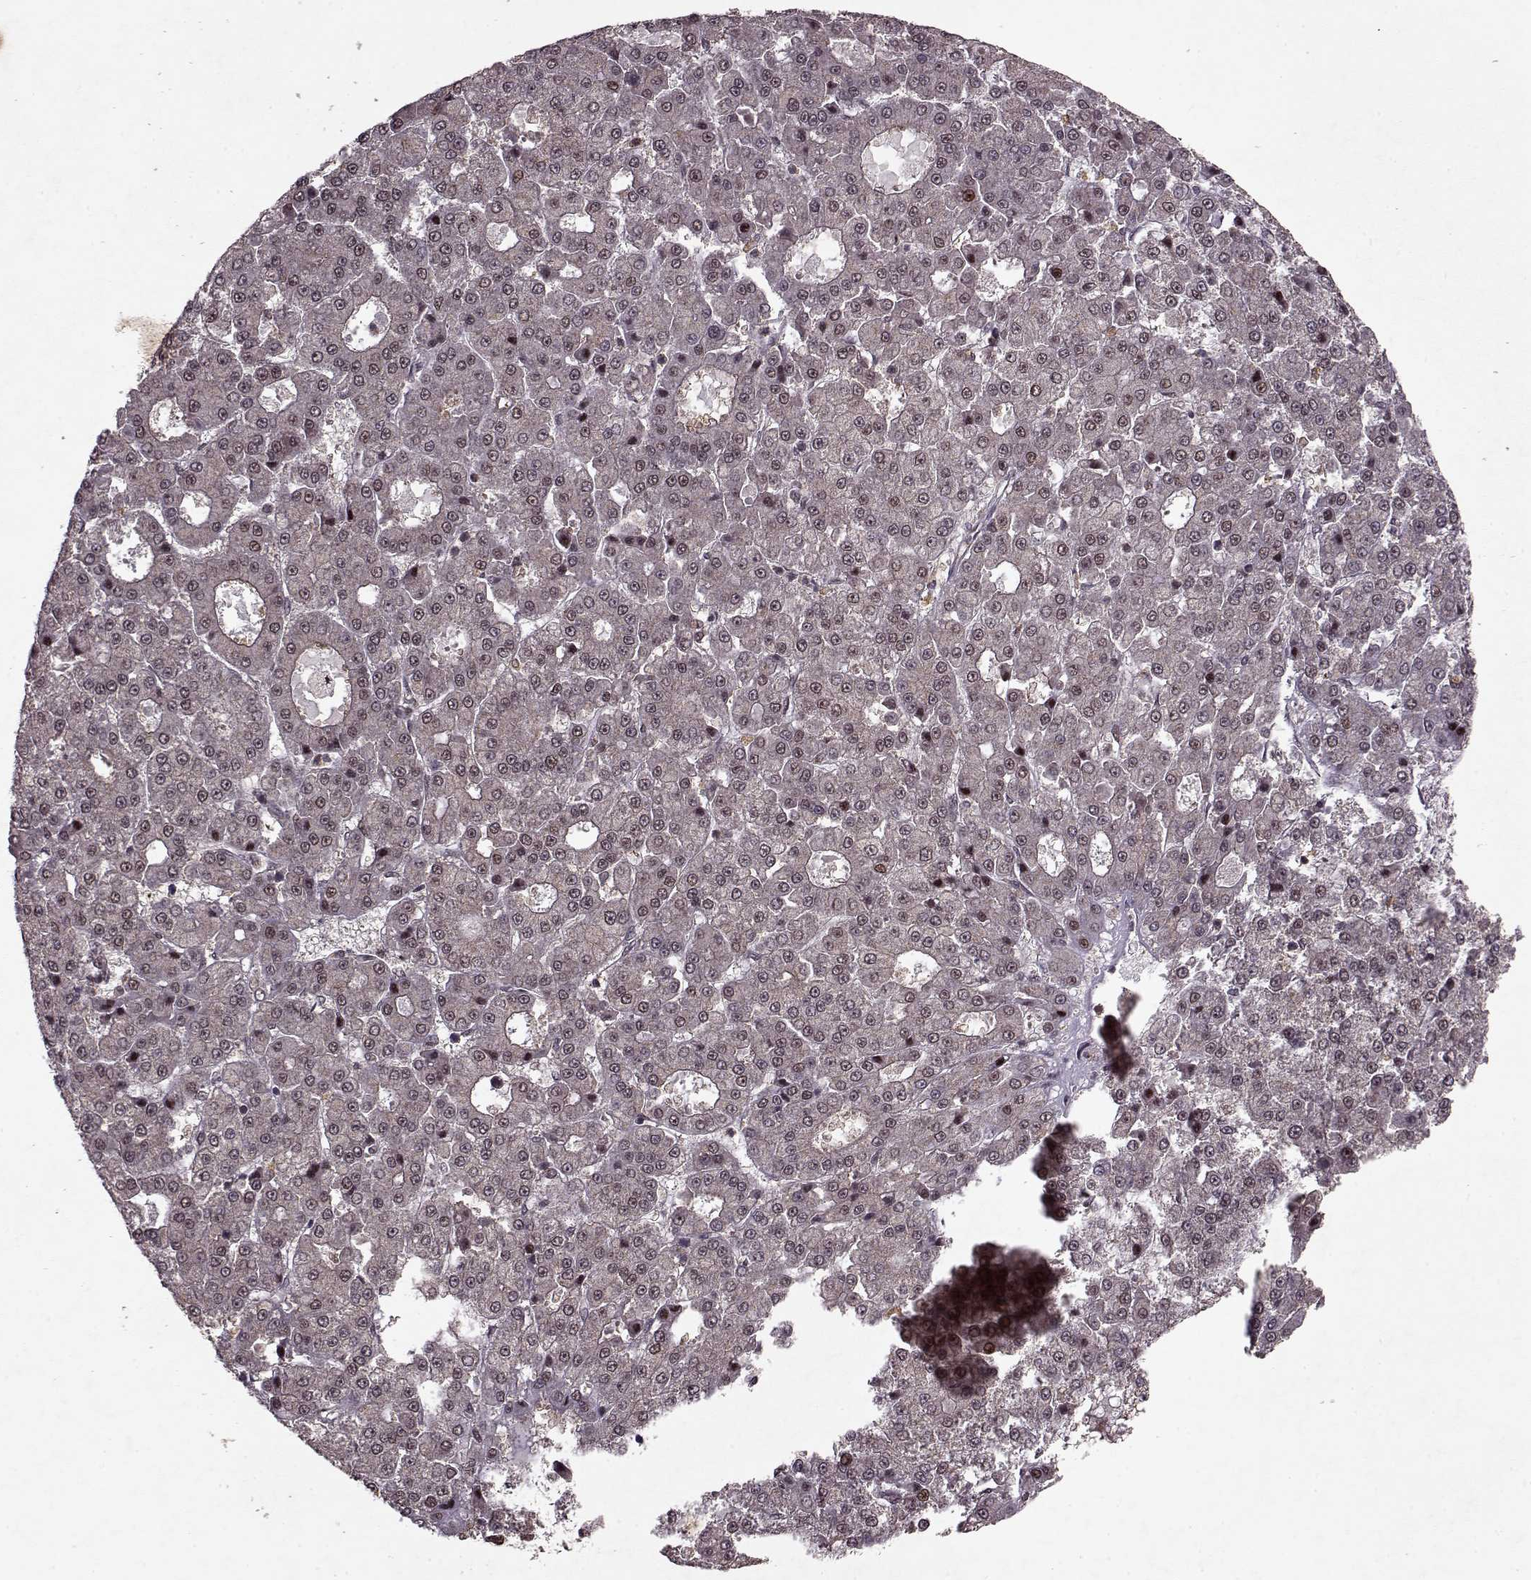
{"staining": {"intensity": "weak", "quantity": "<25%", "location": "nuclear"}, "tissue": "liver cancer", "cell_type": "Tumor cells", "image_type": "cancer", "snomed": [{"axis": "morphology", "description": "Carcinoma, Hepatocellular, NOS"}, {"axis": "topography", "description": "Liver"}], "caption": "An image of liver hepatocellular carcinoma stained for a protein displays no brown staining in tumor cells.", "gene": "PSMA7", "patient": {"sex": "male", "age": 70}}